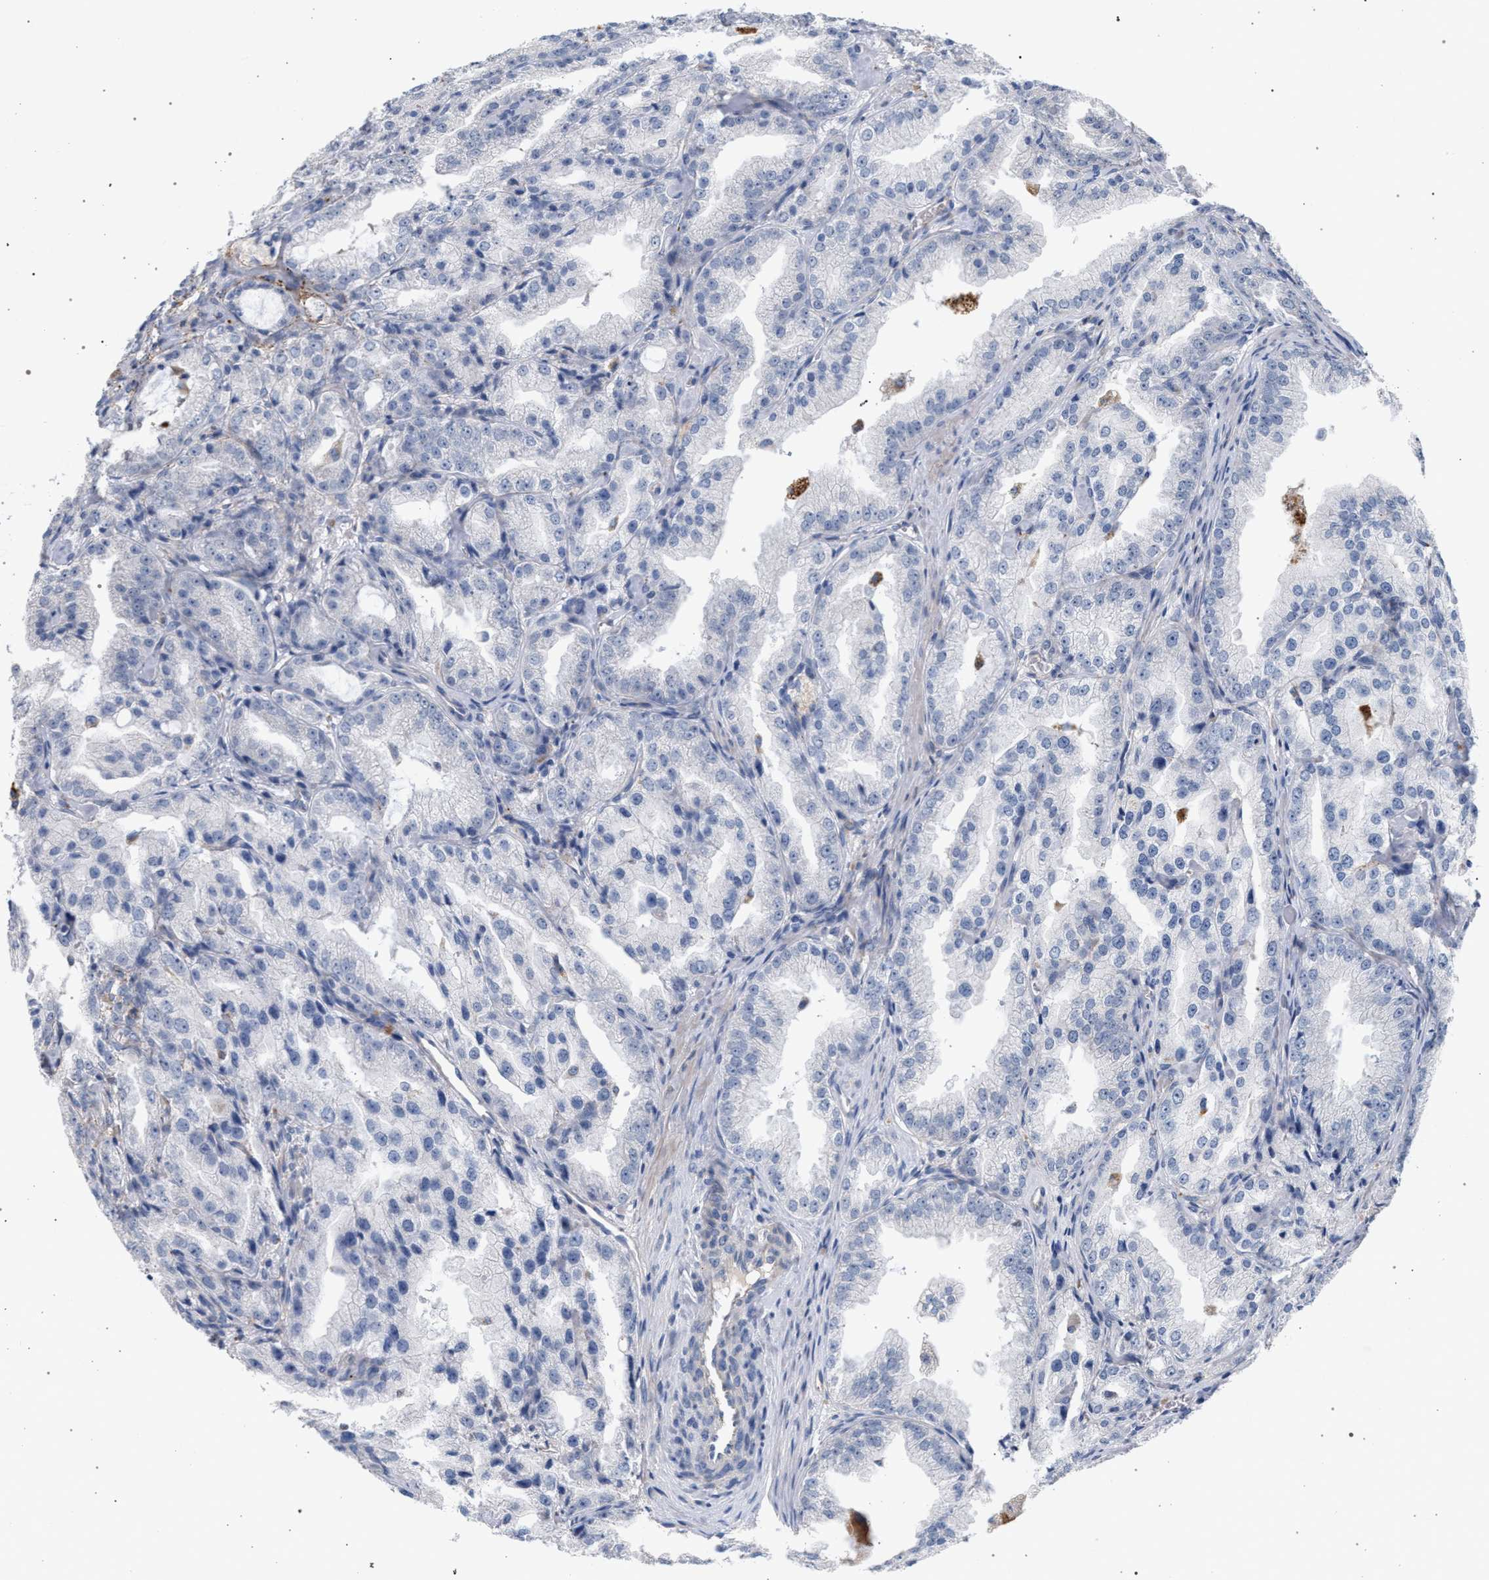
{"staining": {"intensity": "negative", "quantity": "none", "location": "none"}, "tissue": "prostate cancer", "cell_type": "Tumor cells", "image_type": "cancer", "snomed": [{"axis": "morphology", "description": "Adenocarcinoma, High grade"}, {"axis": "topography", "description": "Prostate"}], "caption": "High power microscopy photomicrograph of an immunohistochemistry histopathology image of prostate adenocarcinoma (high-grade), revealing no significant staining in tumor cells.", "gene": "MAMDC2", "patient": {"sex": "male", "age": 61}}